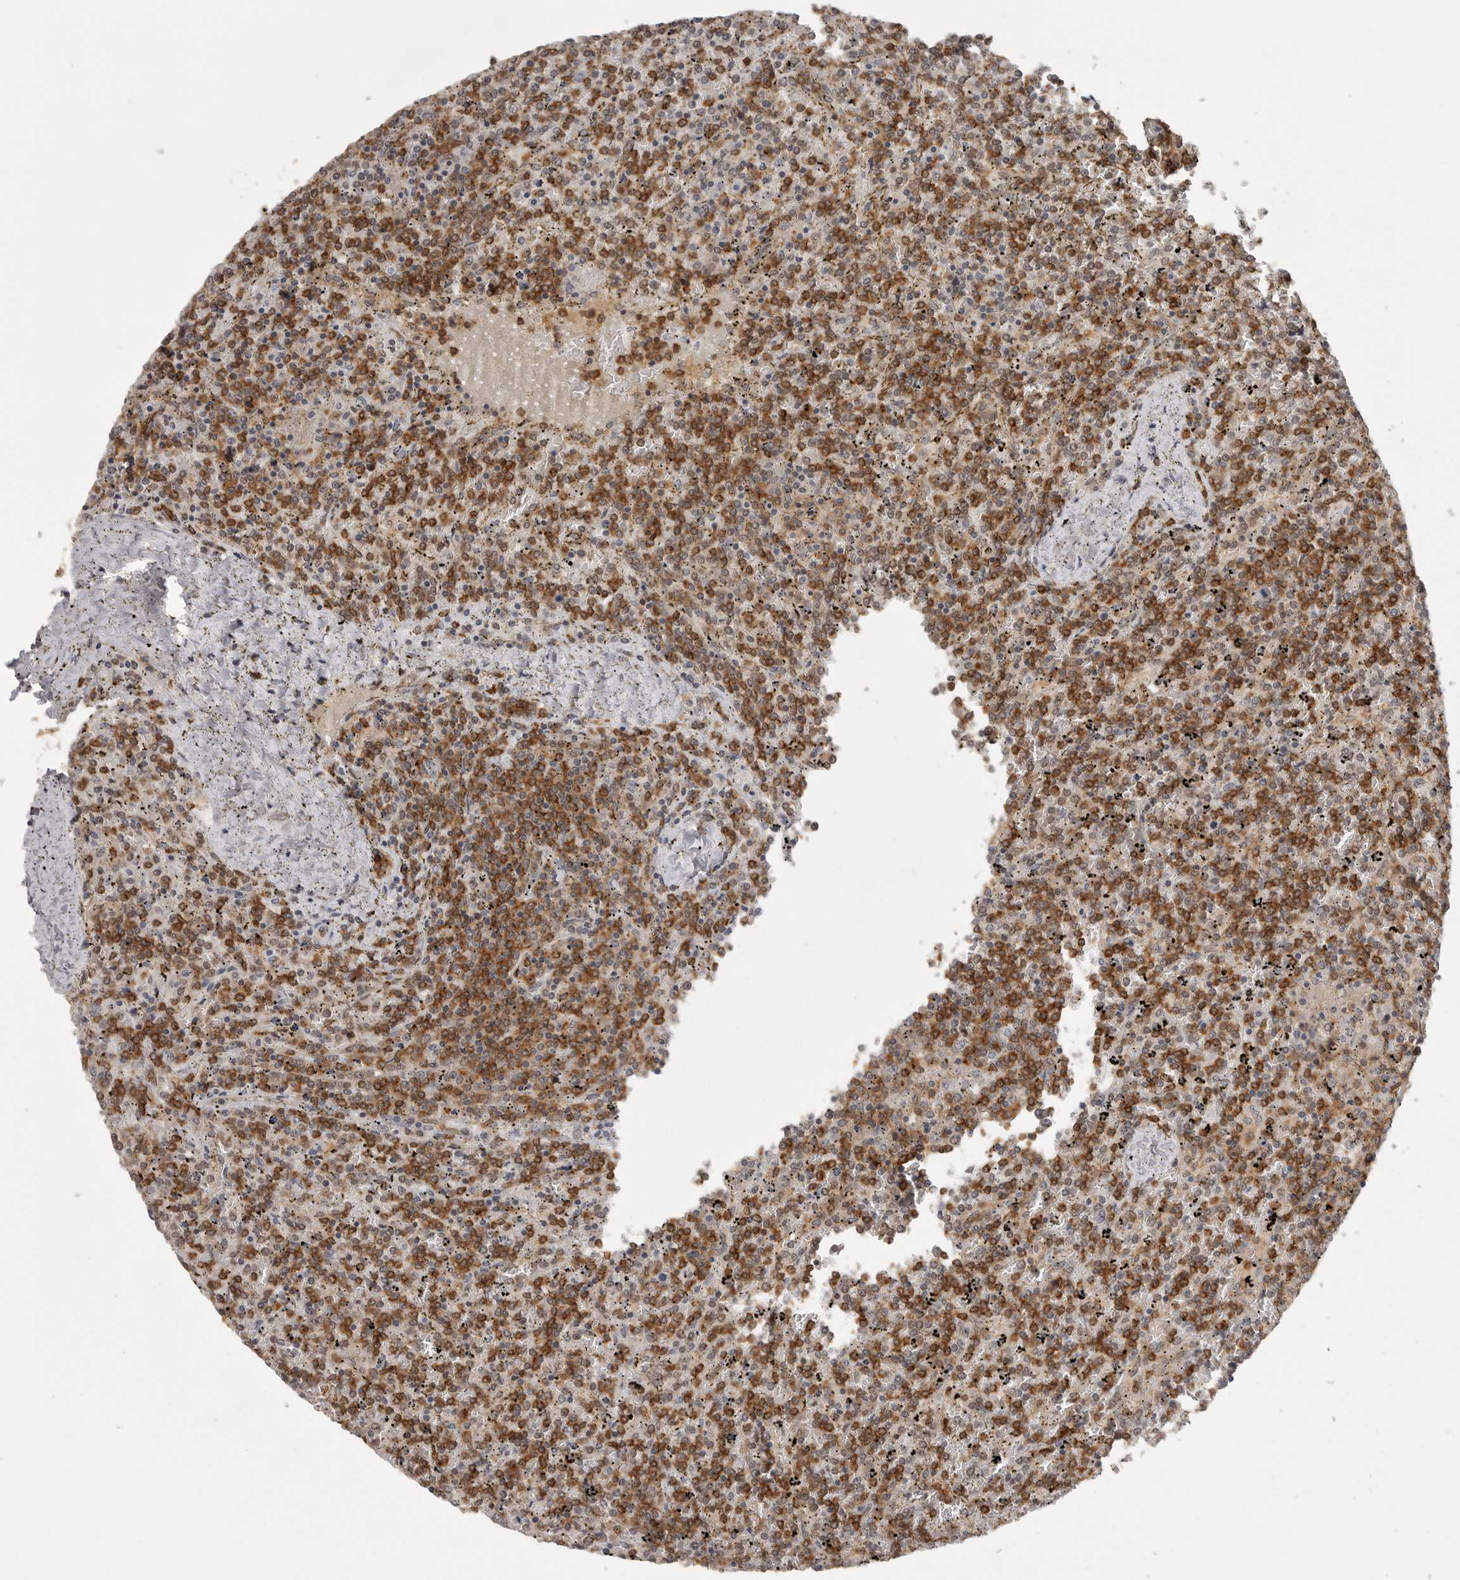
{"staining": {"intensity": "moderate", "quantity": ">75%", "location": "cytoplasmic/membranous"}, "tissue": "lymphoma", "cell_type": "Tumor cells", "image_type": "cancer", "snomed": [{"axis": "morphology", "description": "Malignant lymphoma, non-Hodgkin's type, Low grade"}, {"axis": "topography", "description": "Spleen"}], "caption": "Low-grade malignant lymphoma, non-Hodgkin's type stained for a protein (brown) reveals moderate cytoplasmic/membranous positive staining in approximately >75% of tumor cells.", "gene": "DBNL", "patient": {"sex": "female", "age": 19}}